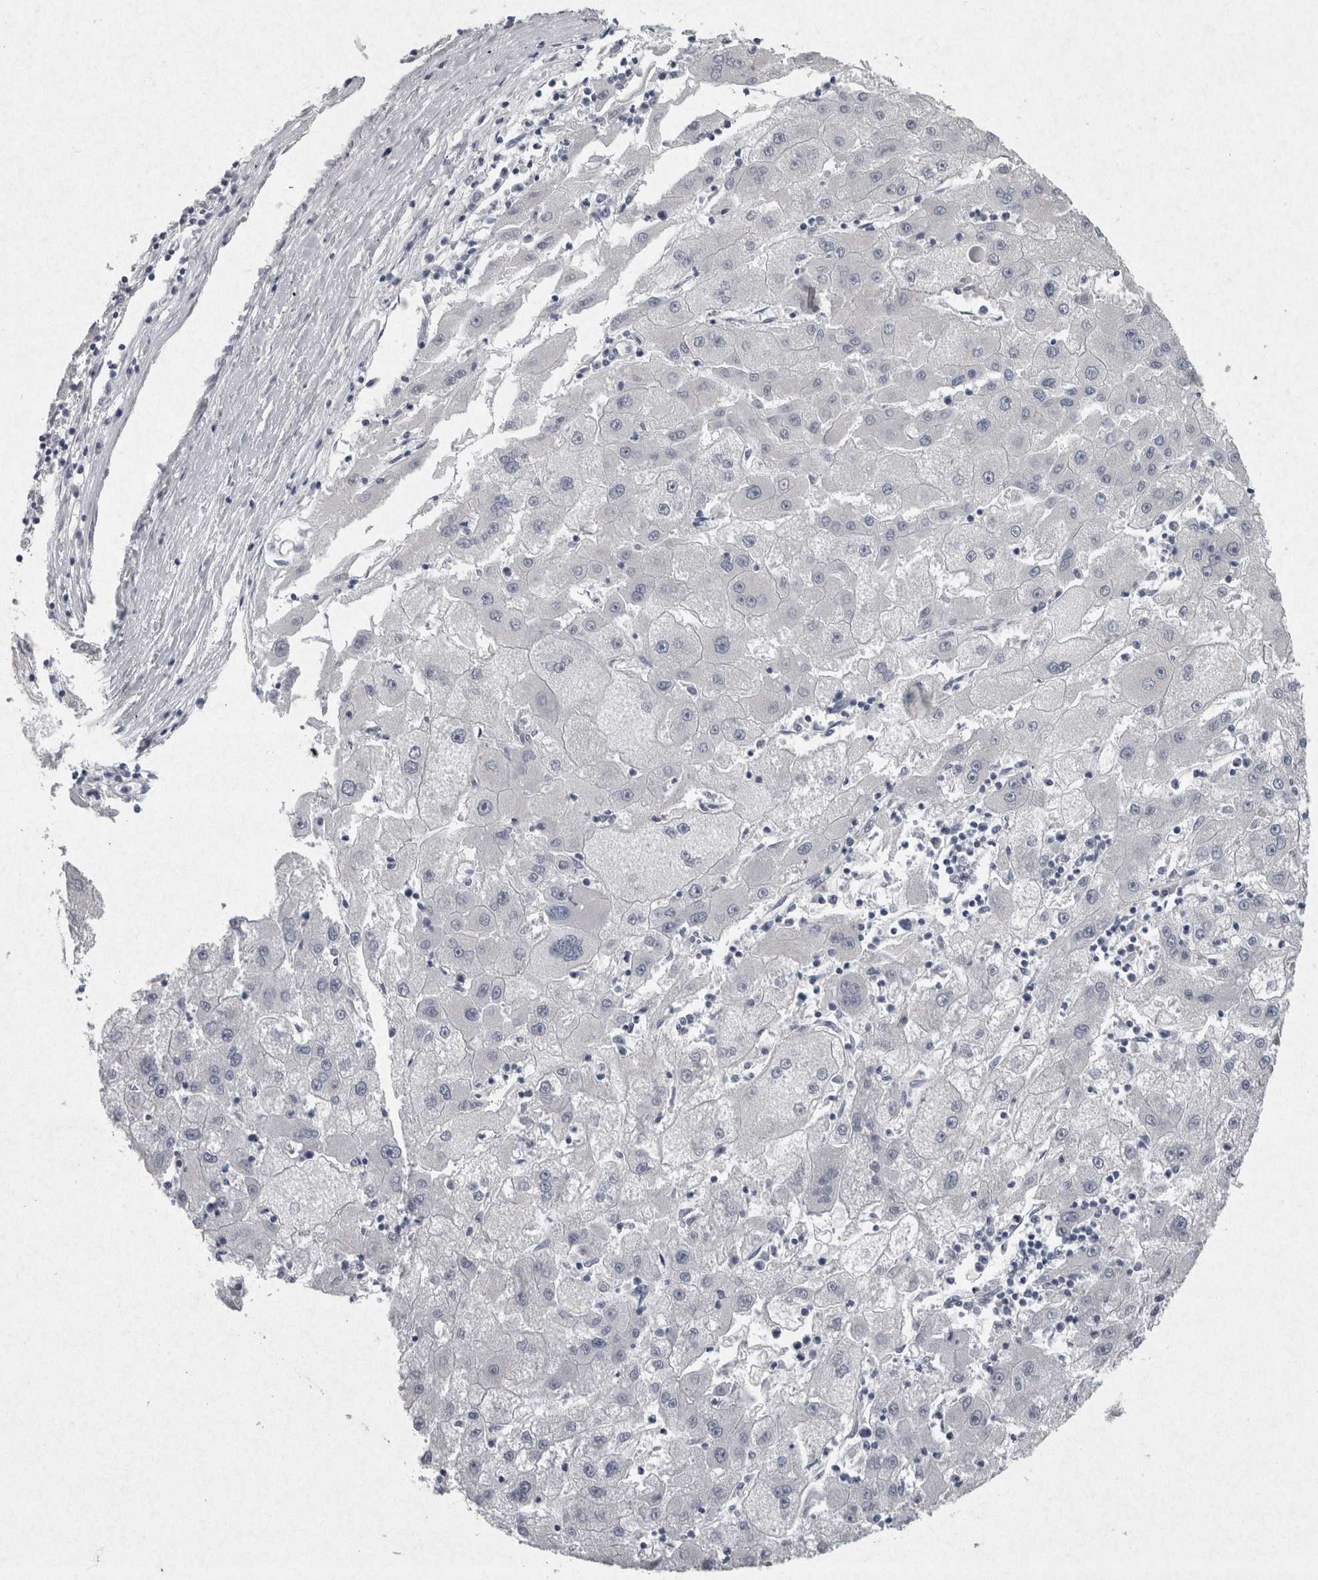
{"staining": {"intensity": "negative", "quantity": "none", "location": "none"}, "tissue": "liver cancer", "cell_type": "Tumor cells", "image_type": "cancer", "snomed": [{"axis": "morphology", "description": "Carcinoma, Hepatocellular, NOS"}, {"axis": "topography", "description": "Liver"}], "caption": "IHC of liver hepatocellular carcinoma displays no expression in tumor cells. (Stains: DAB IHC with hematoxylin counter stain, Microscopy: brightfield microscopy at high magnification).", "gene": "PDX1", "patient": {"sex": "male", "age": 72}}